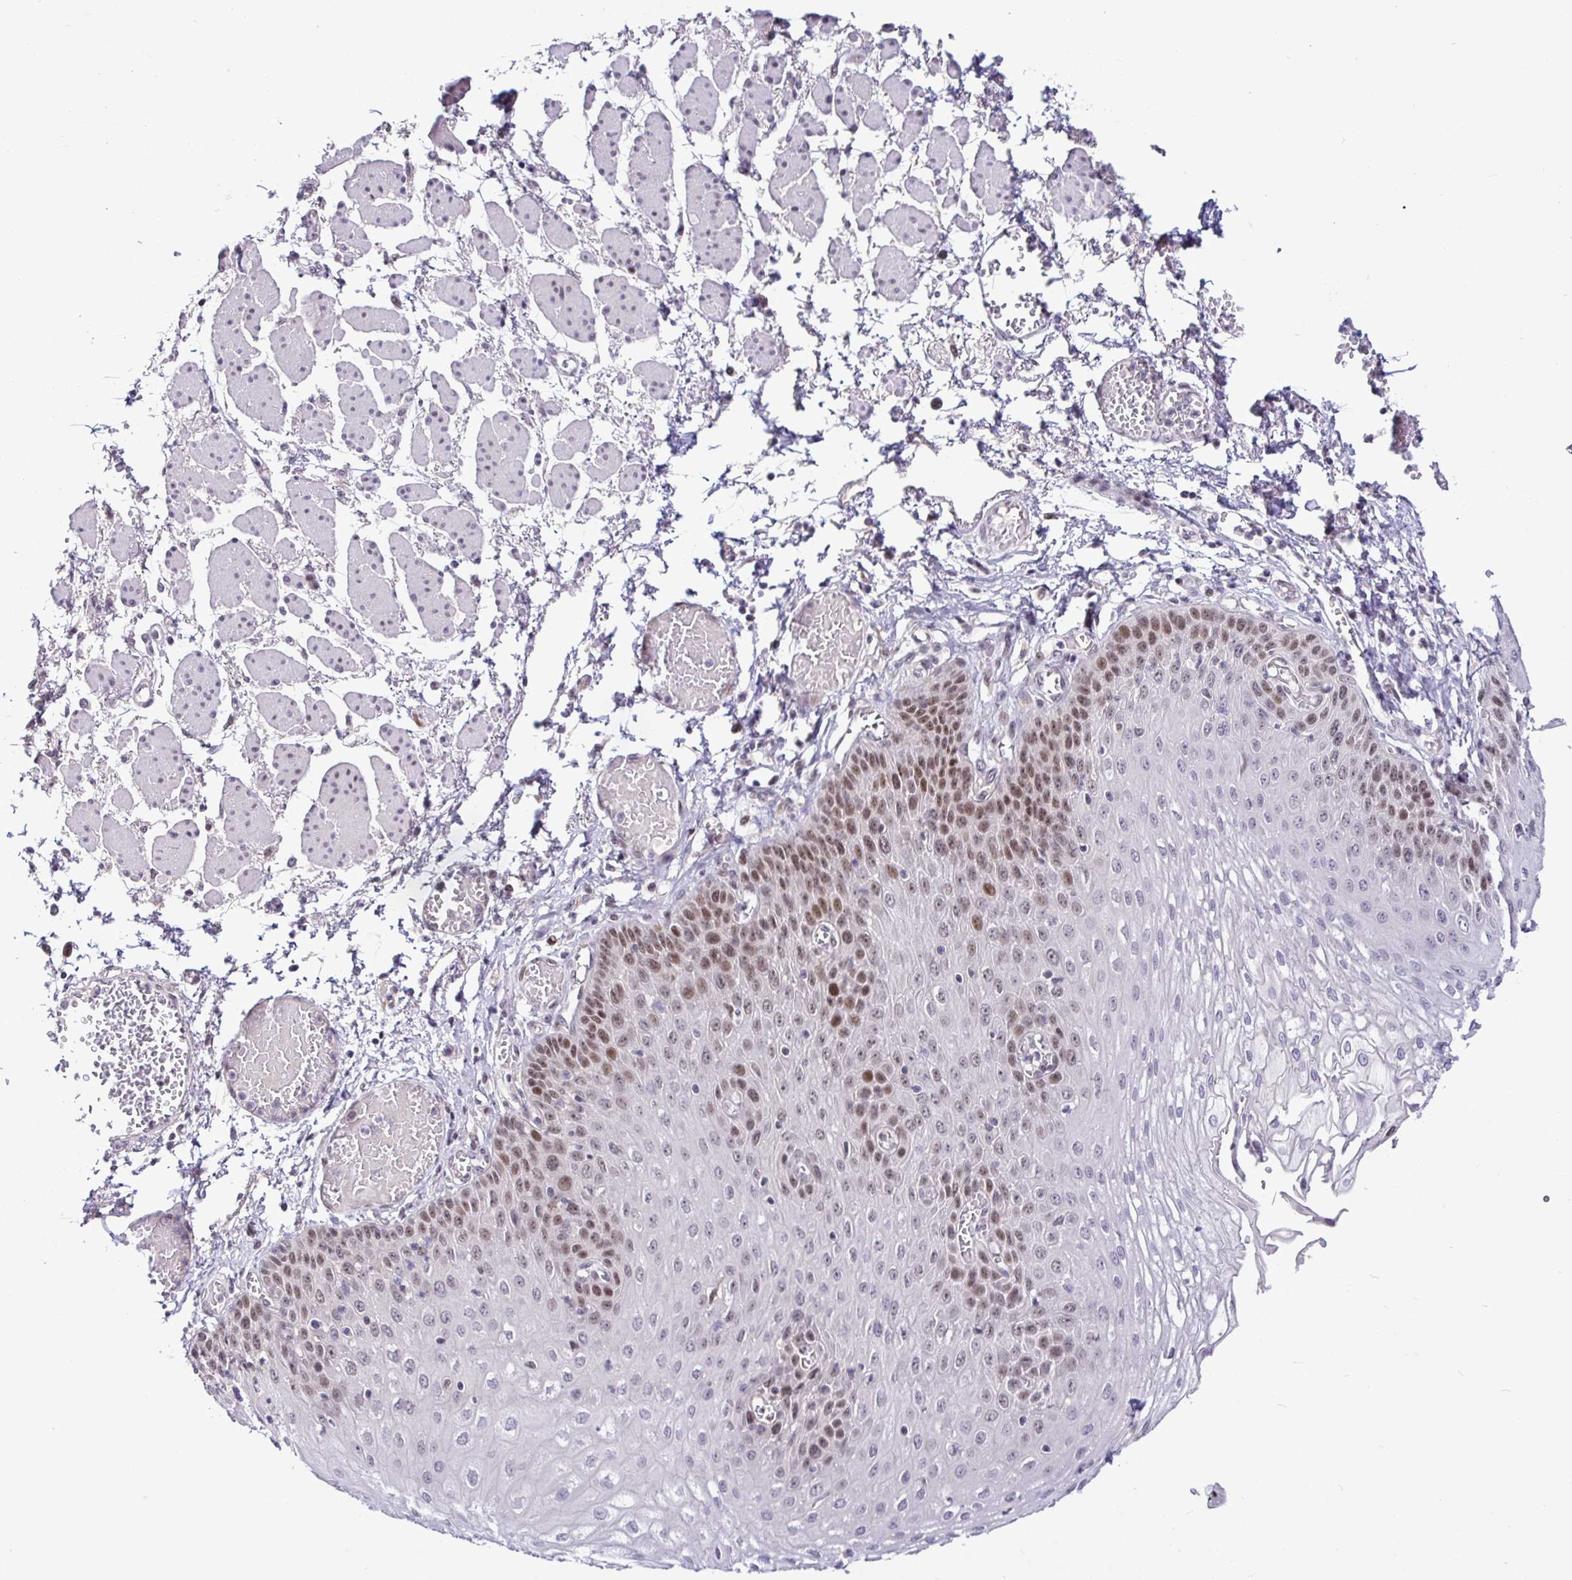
{"staining": {"intensity": "moderate", "quantity": "25%-75%", "location": "nuclear"}, "tissue": "esophagus", "cell_type": "Squamous epithelial cells", "image_type": "normal", "snomed": [{"axis": "morphology", "description": "Normal tissue, NOS"}, {"axis": "morphology", "description": "Adenocarcinoma, NOS"}, {"axis": "topography", "description": "Esophagus"}], "caption": "This is a photomicrograph of IHC staining of benign esophagus, which shows moderate staining in the nuclear of squamous epithelial cells.", "gene": "NUP188", "patient": {"sex": "male", "age": 81}}